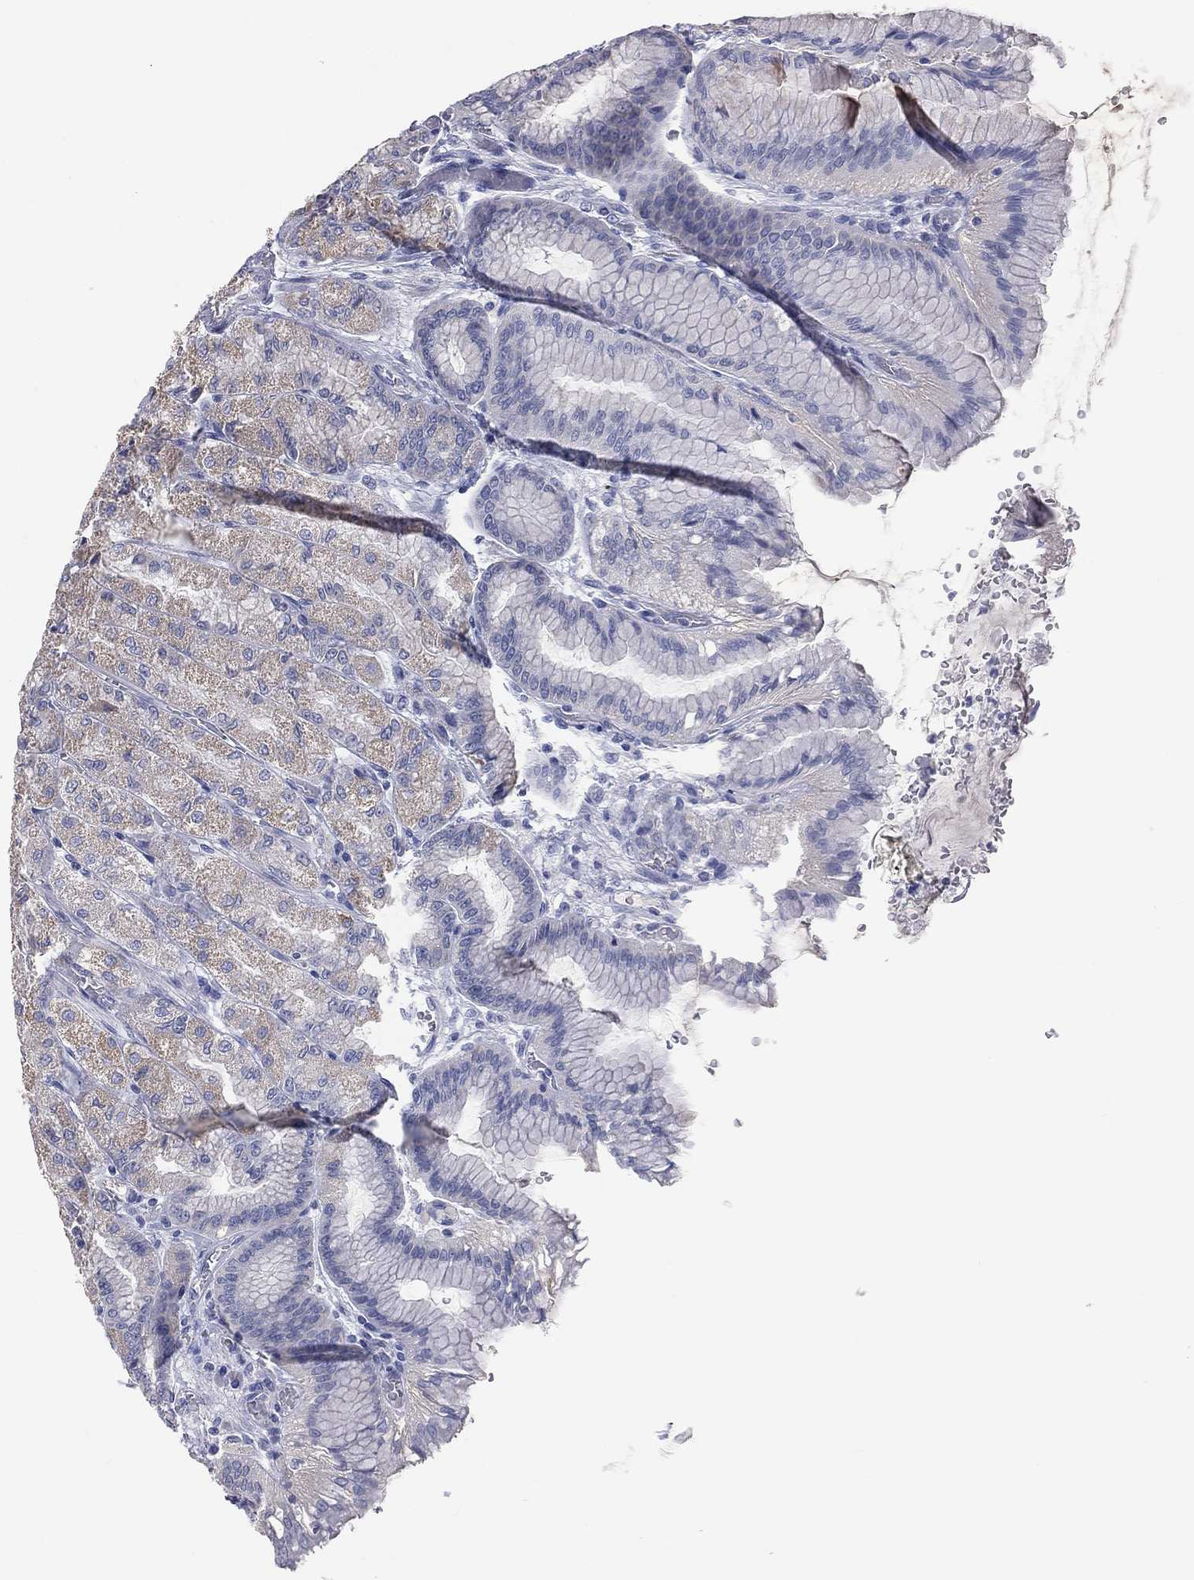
{"staining": {"intensity": "weak", "quantity": "<25%", "location": "cytoplasmic/membranous"}, "tissue": "stomach", "cell_type": "Glandular cells", "image_type": "normal", "snomed": [{"axis": "morphology", "description": "Normal tissue, NOS"}, {"axis": "morphology", "description": "Adenocarcinoma, NOS"}, {"axis": "morphology", "description": "Adenocarcinoma, High grade"}, {"axis": "topography", "description": "Stomach, upper"}, {"axis": "topography", "description": "Stomach"}], "caption": "This is an IHC image of normal human stomach. There is no expression in glandular cells.", "gene": "STK31", "patient": {"sex": "female", "age": 65}}